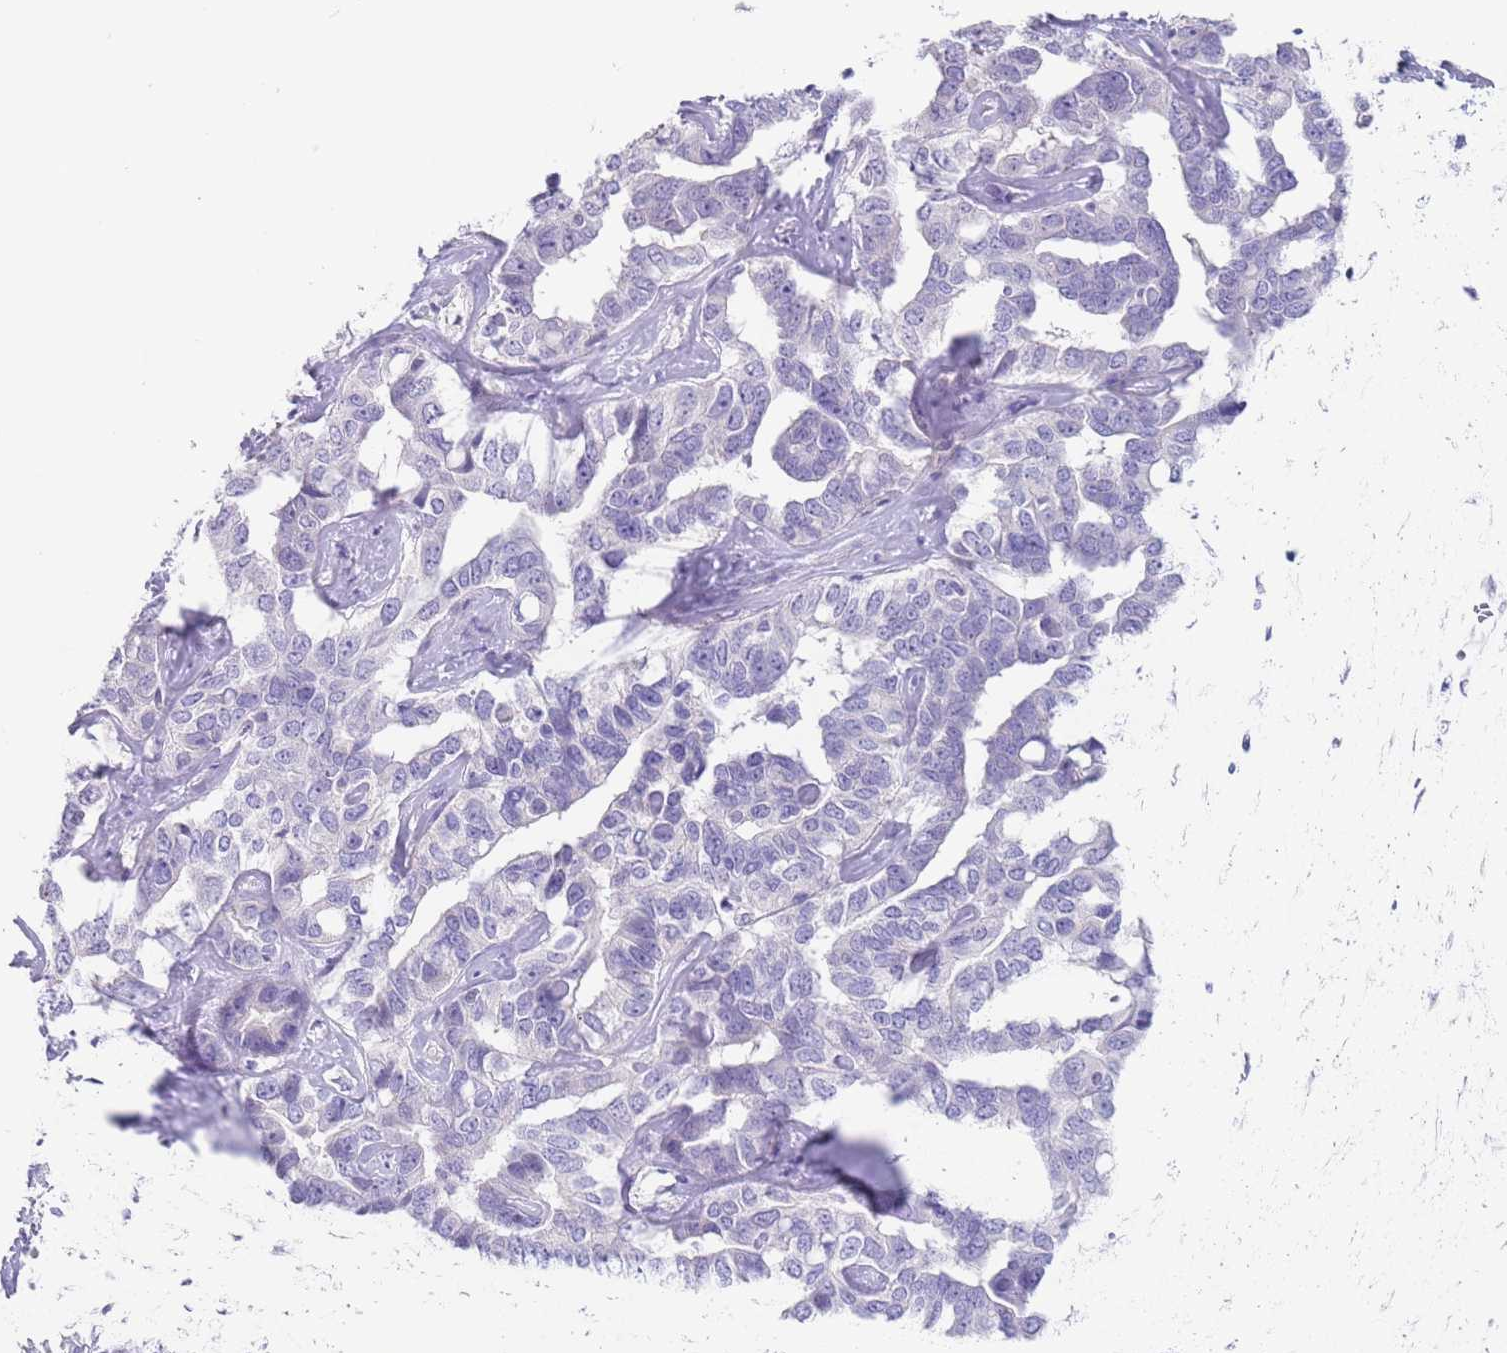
{"staining": {"intensity": "negative", "quantity": "none", "location": "none"}, "tissue": "liver cancer", "cell_type": "Tumor cells", "image_type": "cancer", "snomed": [{"axis": "morphology", "description": "Cholangiocarcinoma"}, {"axis": "topography", "description": "Liver"}], "caption": "Immunohistochemistry (IHC) photomicrograph of neoplastic tissue: liver cancer stained with DAB exhibits no significant protein positivity in tumor cells. (DAB immunohistochemistry with hematoxylin counter stain).", "gene": "SPIRE2", "patient": {"sex": "male", "age": 59}}